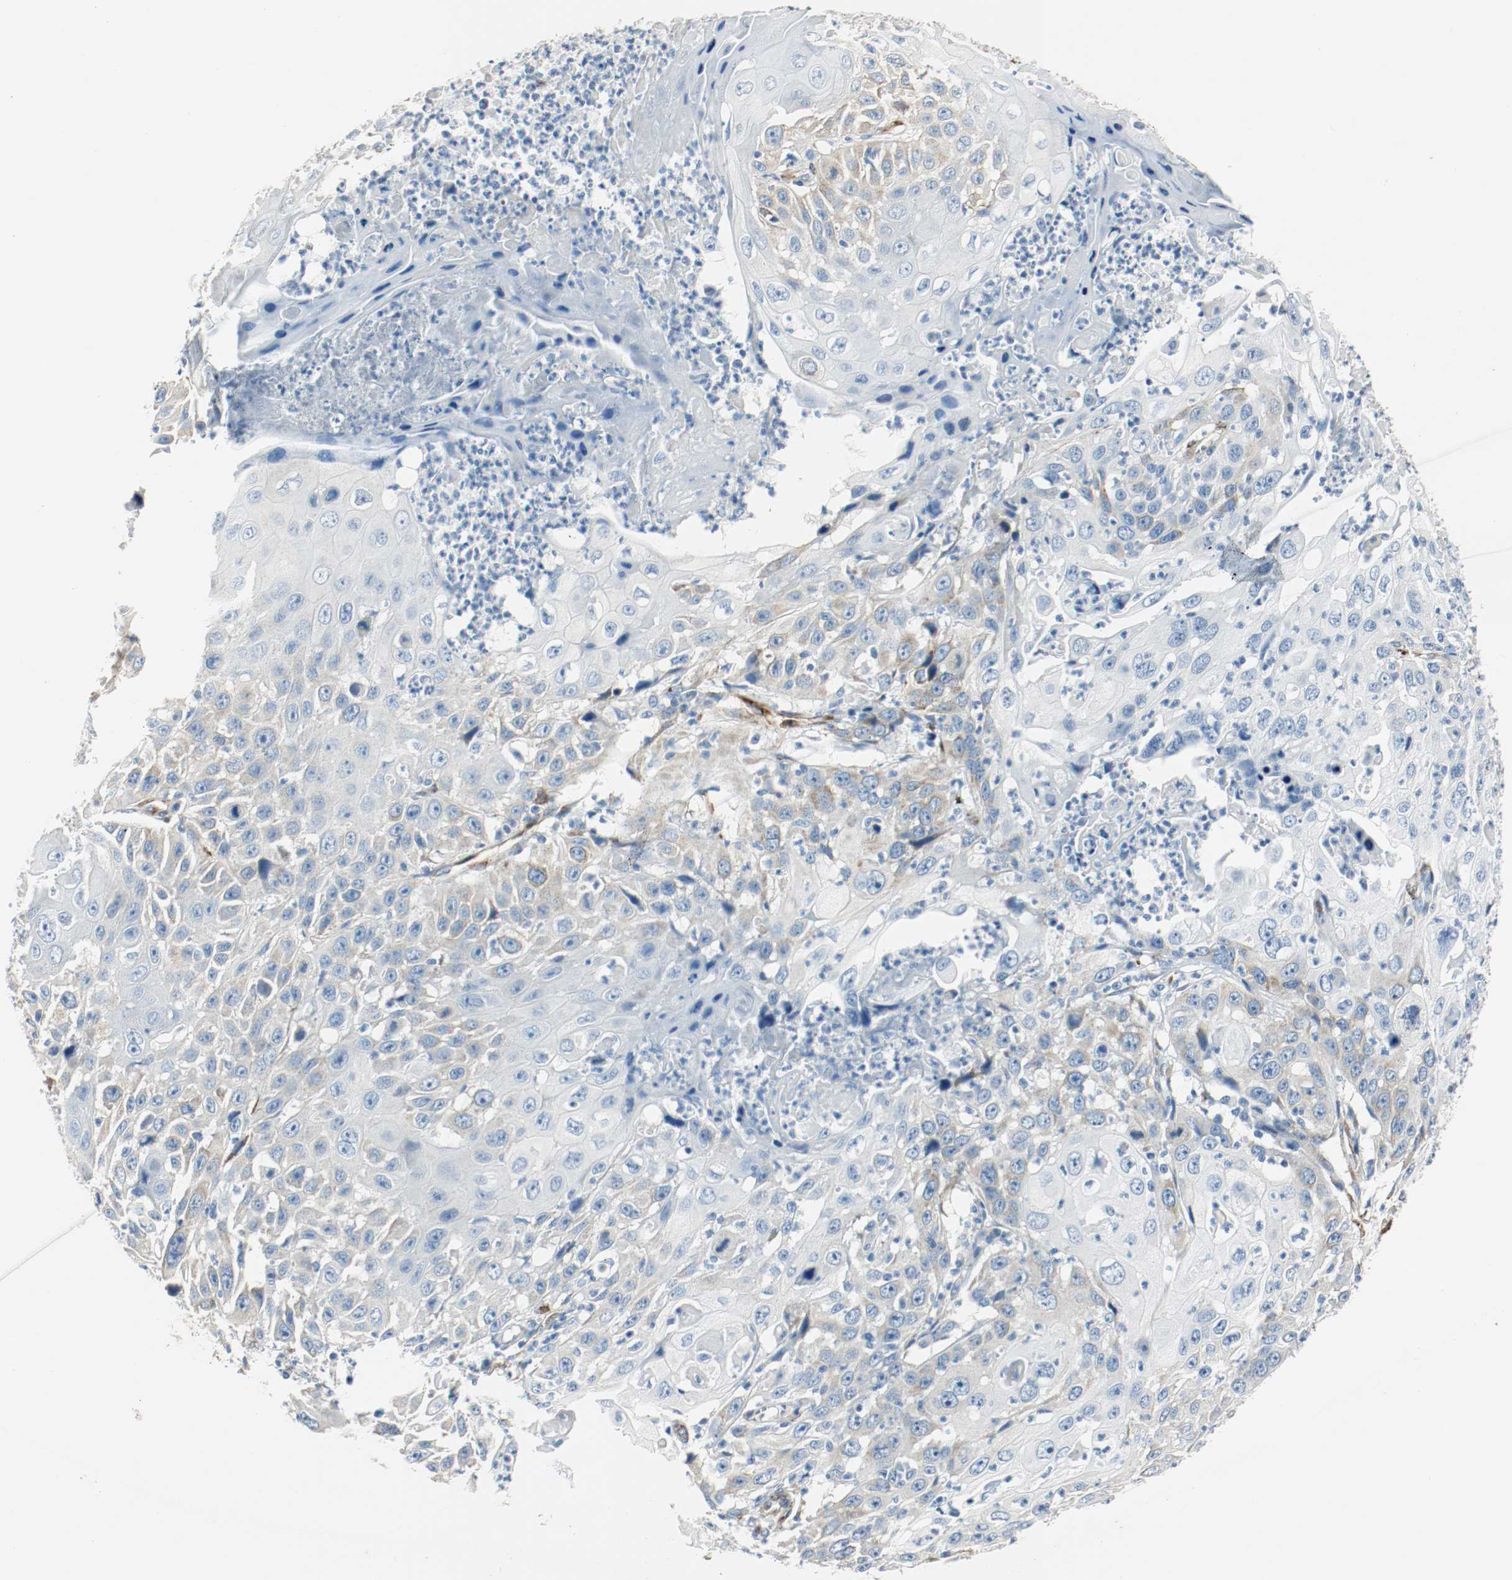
{"staining": {"intensity": "negative", "quantity": "none", "location": "none"}, "tissue": "cervical cancer", "cell_type": "Tumor cells", "image_type": "cancer", "snomed": [{"axis": "morphology", "description": "Squamous cell carcinoma, NOS"}, {"axis": "topography", "description": "Cervix"}], "caption": "This is an immunohistochemistry micrograph of human squamous cell carcinoma (cervical). There is no positivity in tumor cells.", "gene": "LAMB1", "patient": {"sex": "female", "age": 39}}